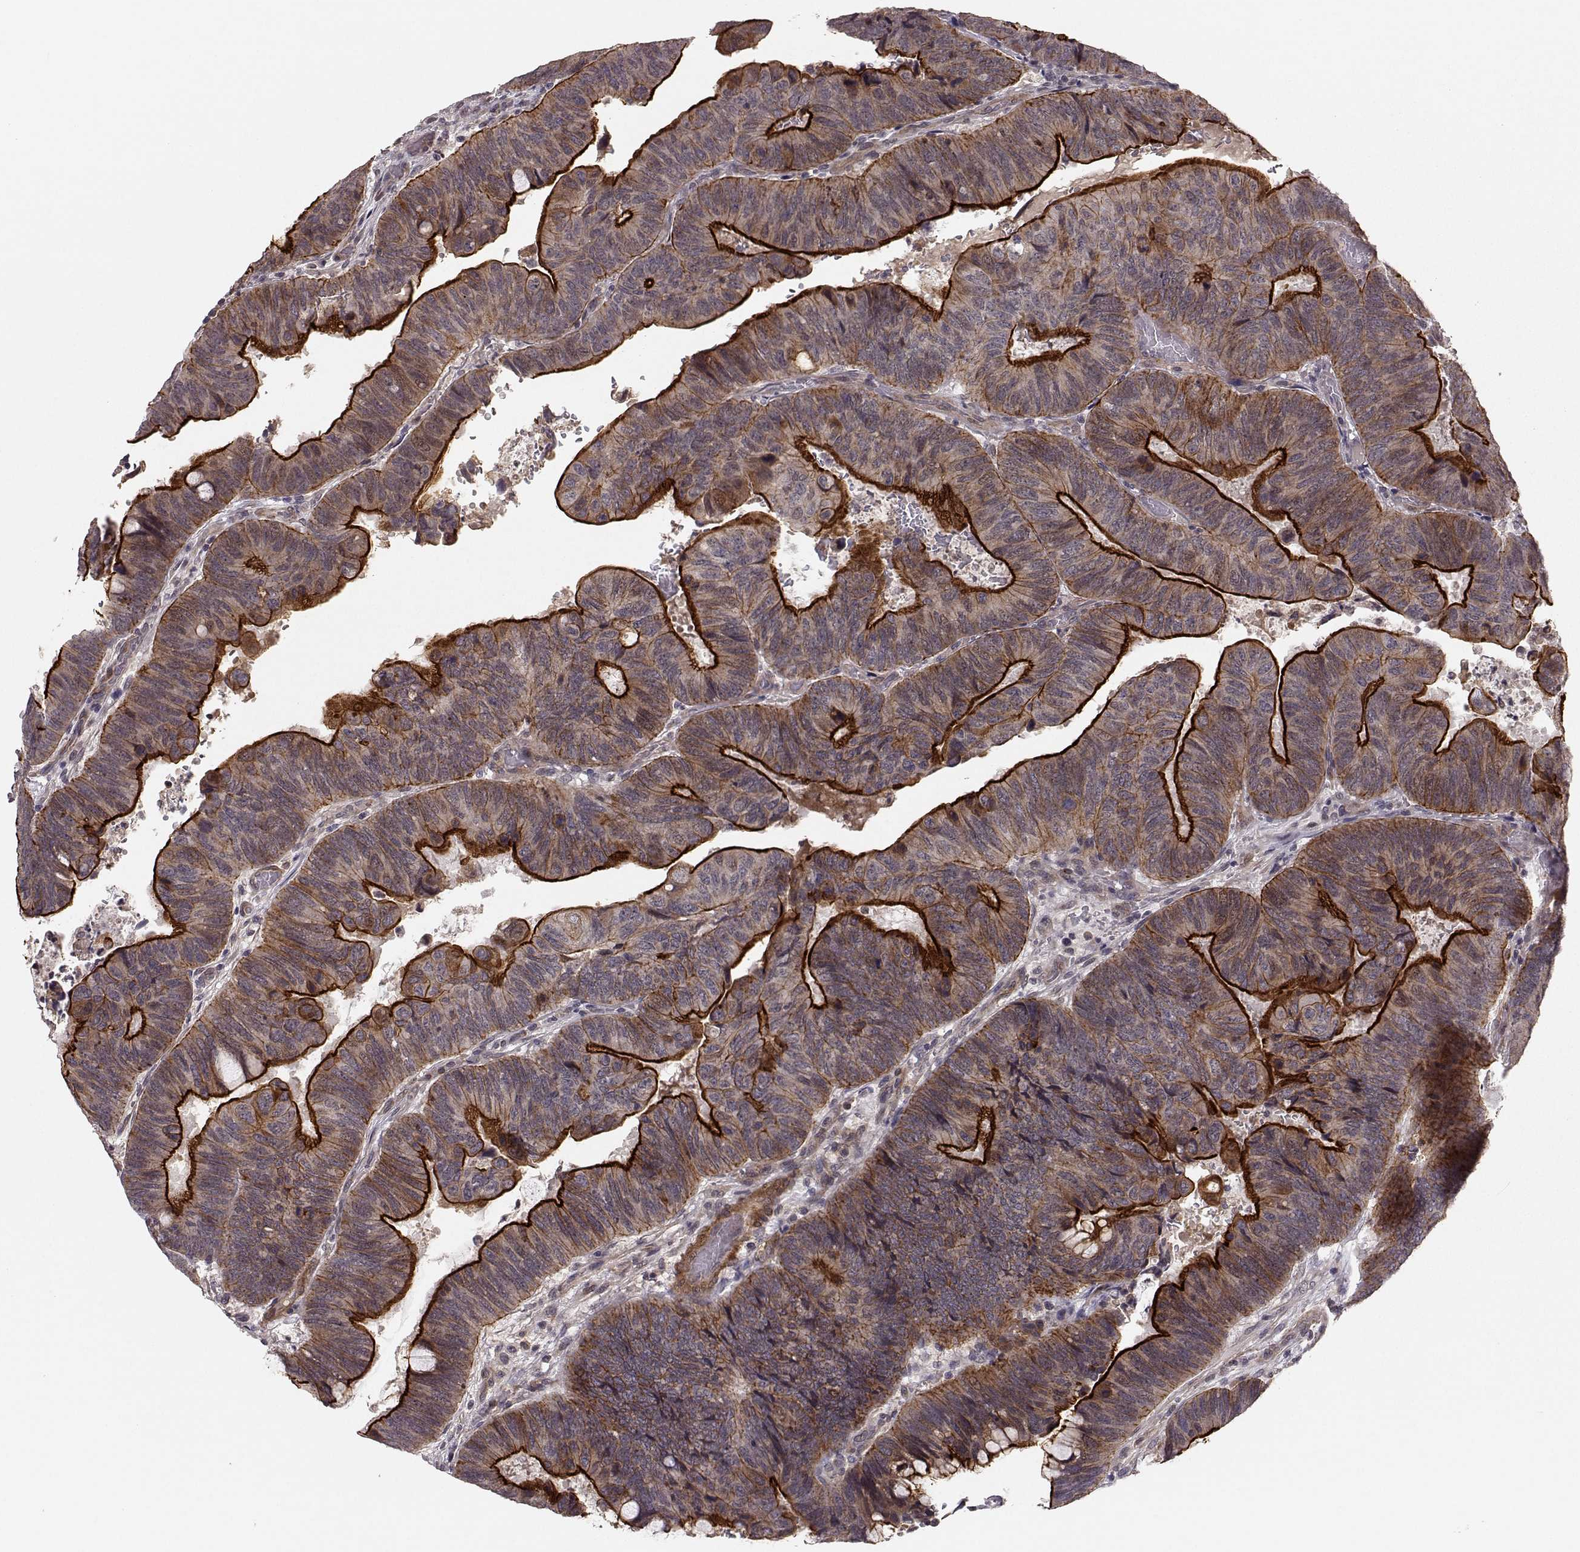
{"staining": {"intensity": "strong", "quantity": "<25%", "location": "cytoplasmic/membranous"}, "tissue": "colorectal cancer", "cell_type": "Tumor cells", "image_type": "cancer", "snomed": [{"axis": "morphology", "description": "Normal tissue, NOS"}, {"axis": "morphology", "description": "Adenocarcinoma, NOS"}, {"axis": "topography", "description": "Rectum"}], "caption": "Human colorectal cancer stained with a protein marker displays strong staining in tumor cells.", "gene": "PLEKHG3", "patient": {"sex": "male", "age": 92}}